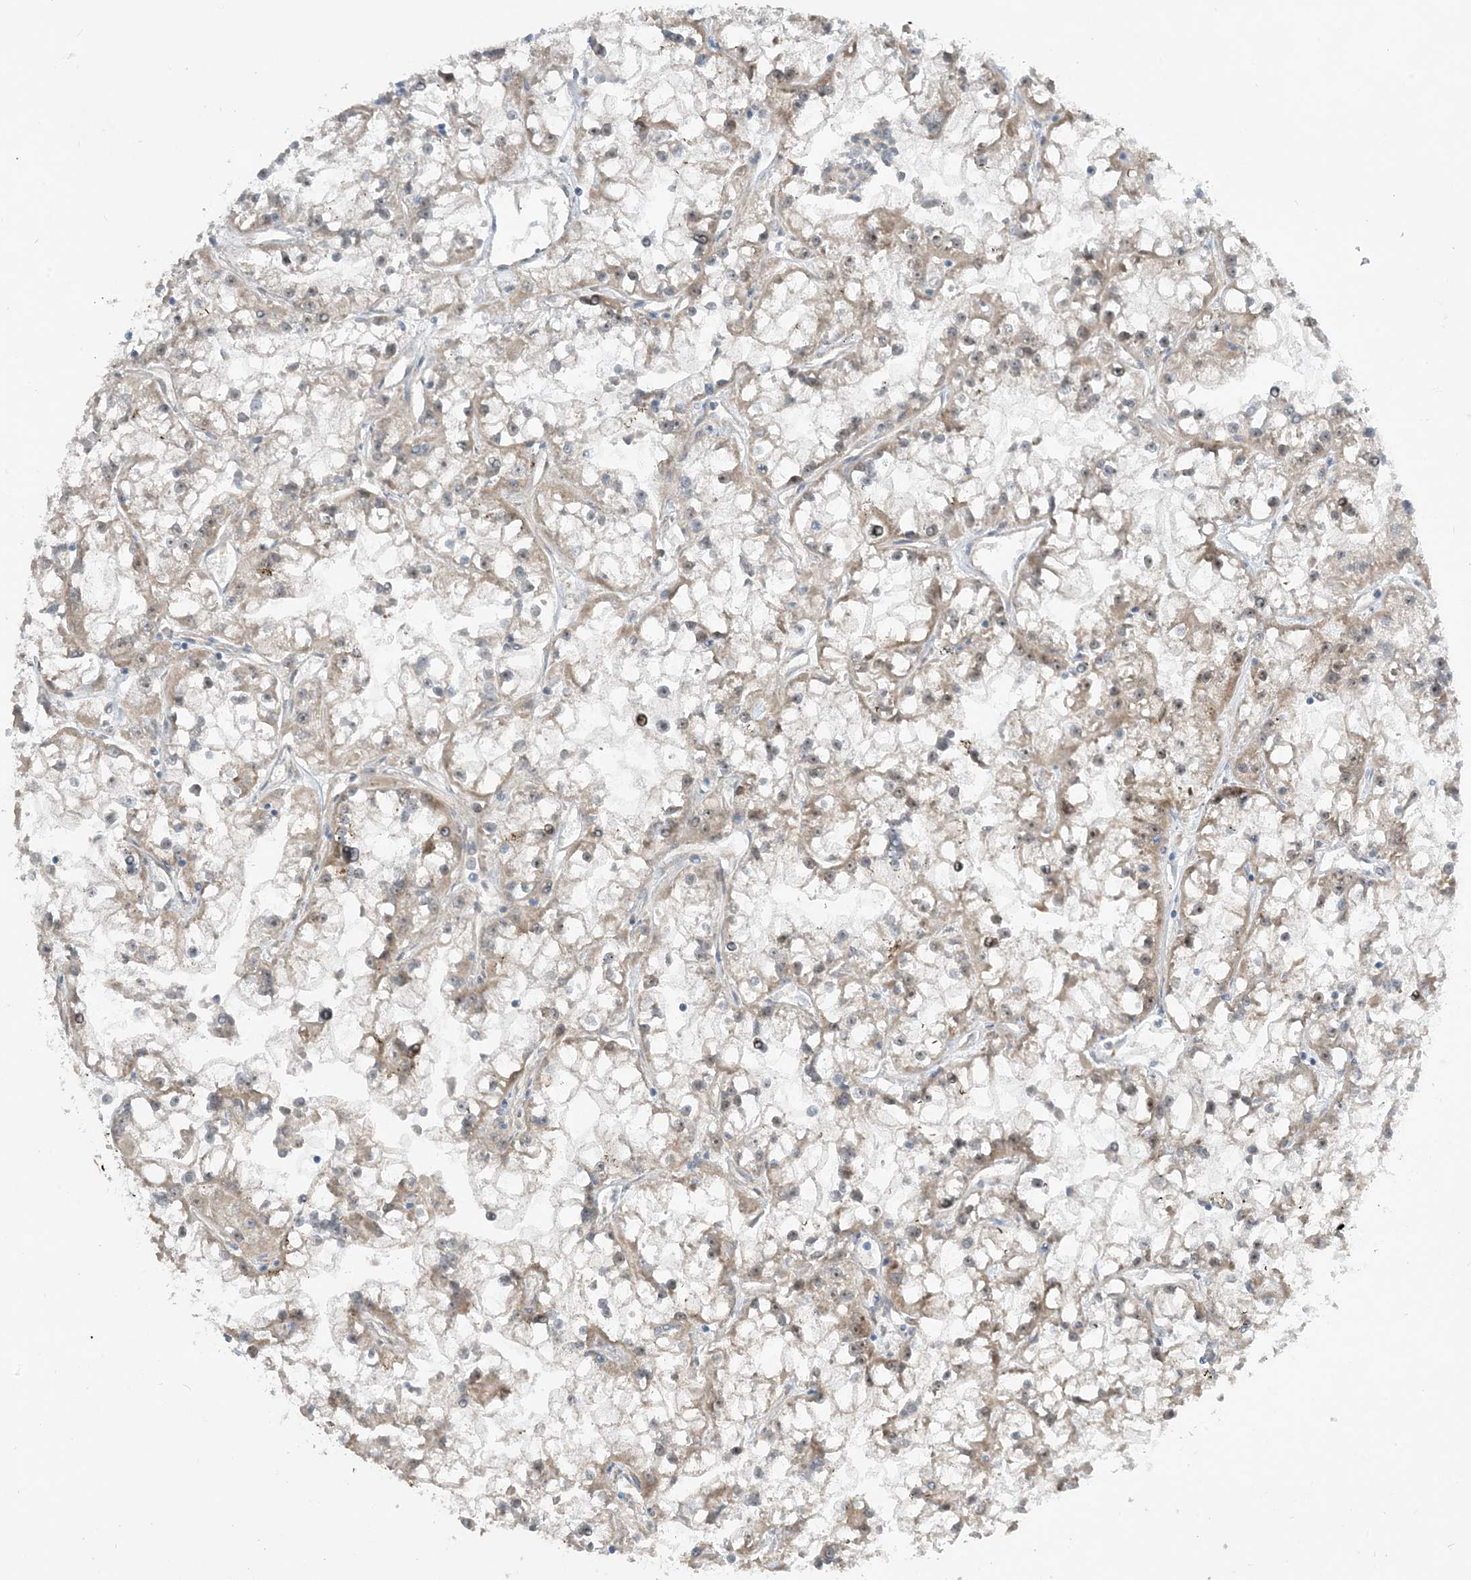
{"staining": {"intensity": "moderate", "quantity": "25%-75%", "location": "cytoplasmic/membranous"}, "tissue": "renal cancer", "cell_type": "Tumor cells", "image_type": "cancer", "snomed": [{"axis": "morphology", "description": "Adenocarcinoma, NOS"}, {"axis": "topography", "description": "Kidney"}], "caption": "Renal cancer stained with a brown dye exhibits moderate cytoplasmic/membranous positive positivity in approximately 25%-75% of tumor cells.", "gene": "PHOSPHO2", "patient": {"sex": "female", "age": 52}}